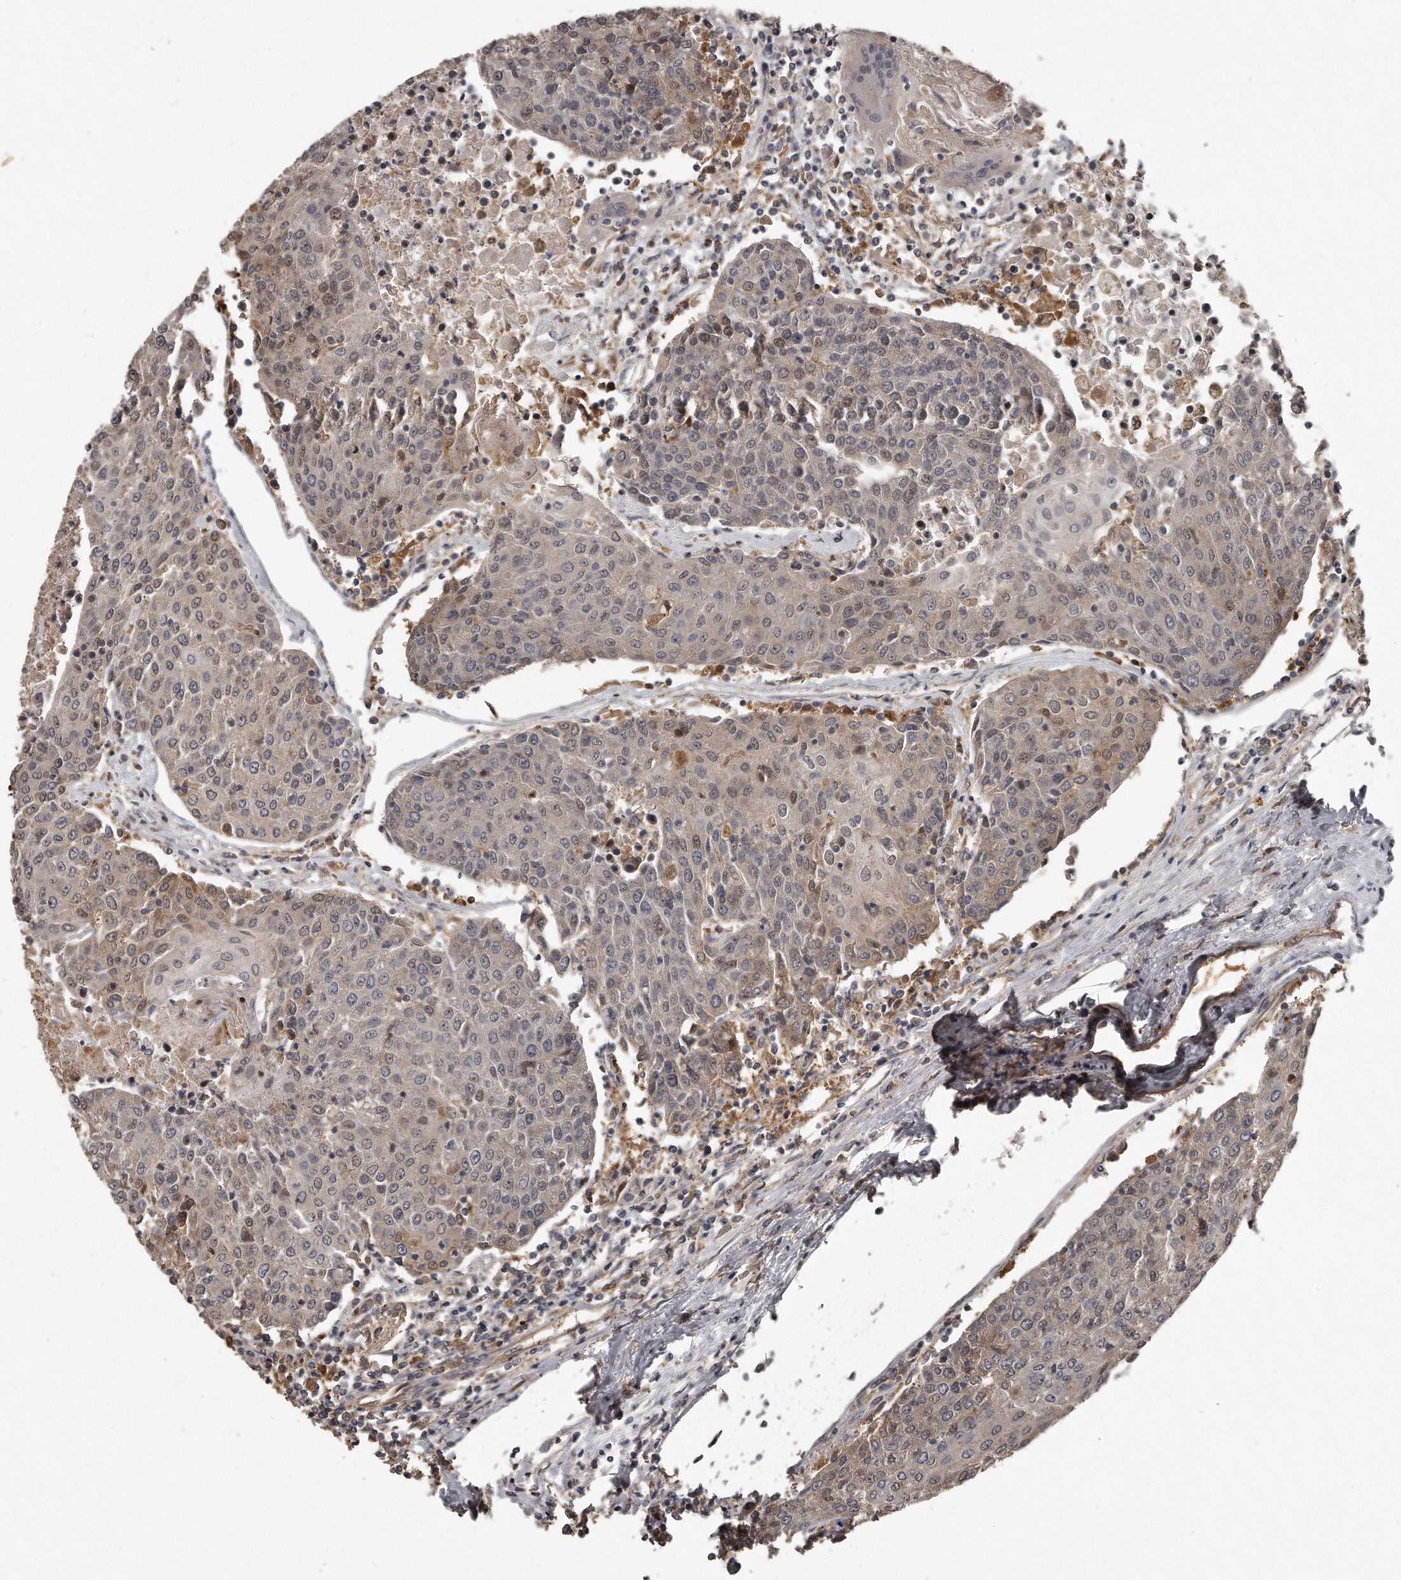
{"staining": {"intensity": "weak", "quantity": "<25%", "location": "nuclear"}, "tissue": "urothelial cancer", "cell_type": "Tumor cells", "image_type": "cancer", "snomed": [{"axis": "morphology", "description": "Urothelial carcinoma, High grade"}, {"axis": "topography", "description": "Urinary bladder"}], "caption": "DAB (3,3'-diaminobenzidine) immunohistochemical staining of human urothelial cancer demonstrates no significant positivity in tumor cells.", "gene": "GCH1", "patient": {"sex": "female", "age": 85}}